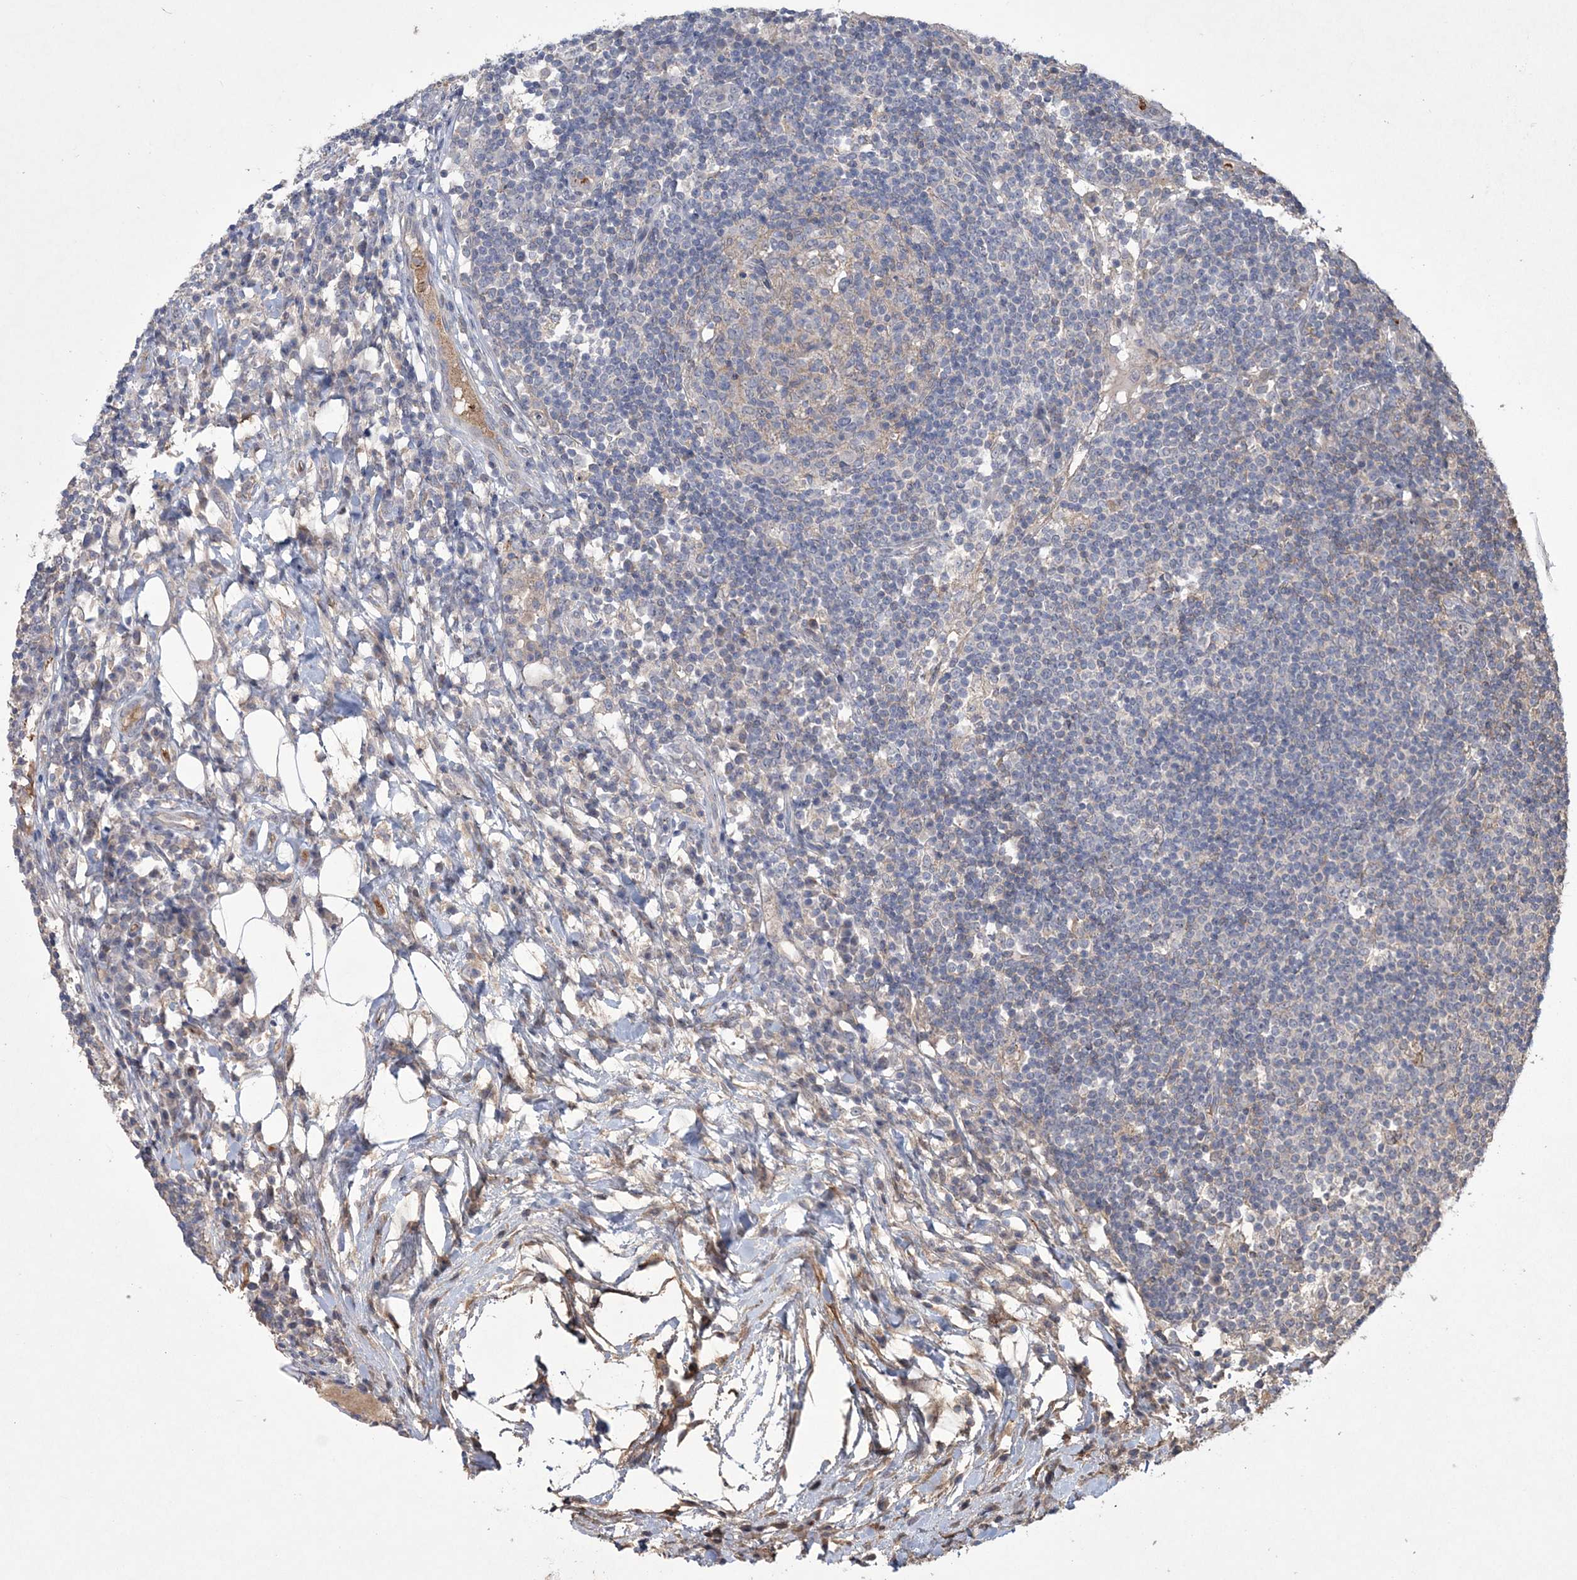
{"staining": {"intensity": "negative", "quantity": "none", "location": "none"}, "tissue": "lymph node", "cell_type": "Germinal center cells", "image_type": "normal", "snomed": [{"axis": "morphology", "description": "Normal tissue, NOS"}, {"axis": "topography", "description": "Lymph node"}], "caption": "This is a image of IHC staining of normal lymph node, which shows no expression in germinal center cells.", "gene": "DPCD", "patient": {"sex": "female", "age": 53}}